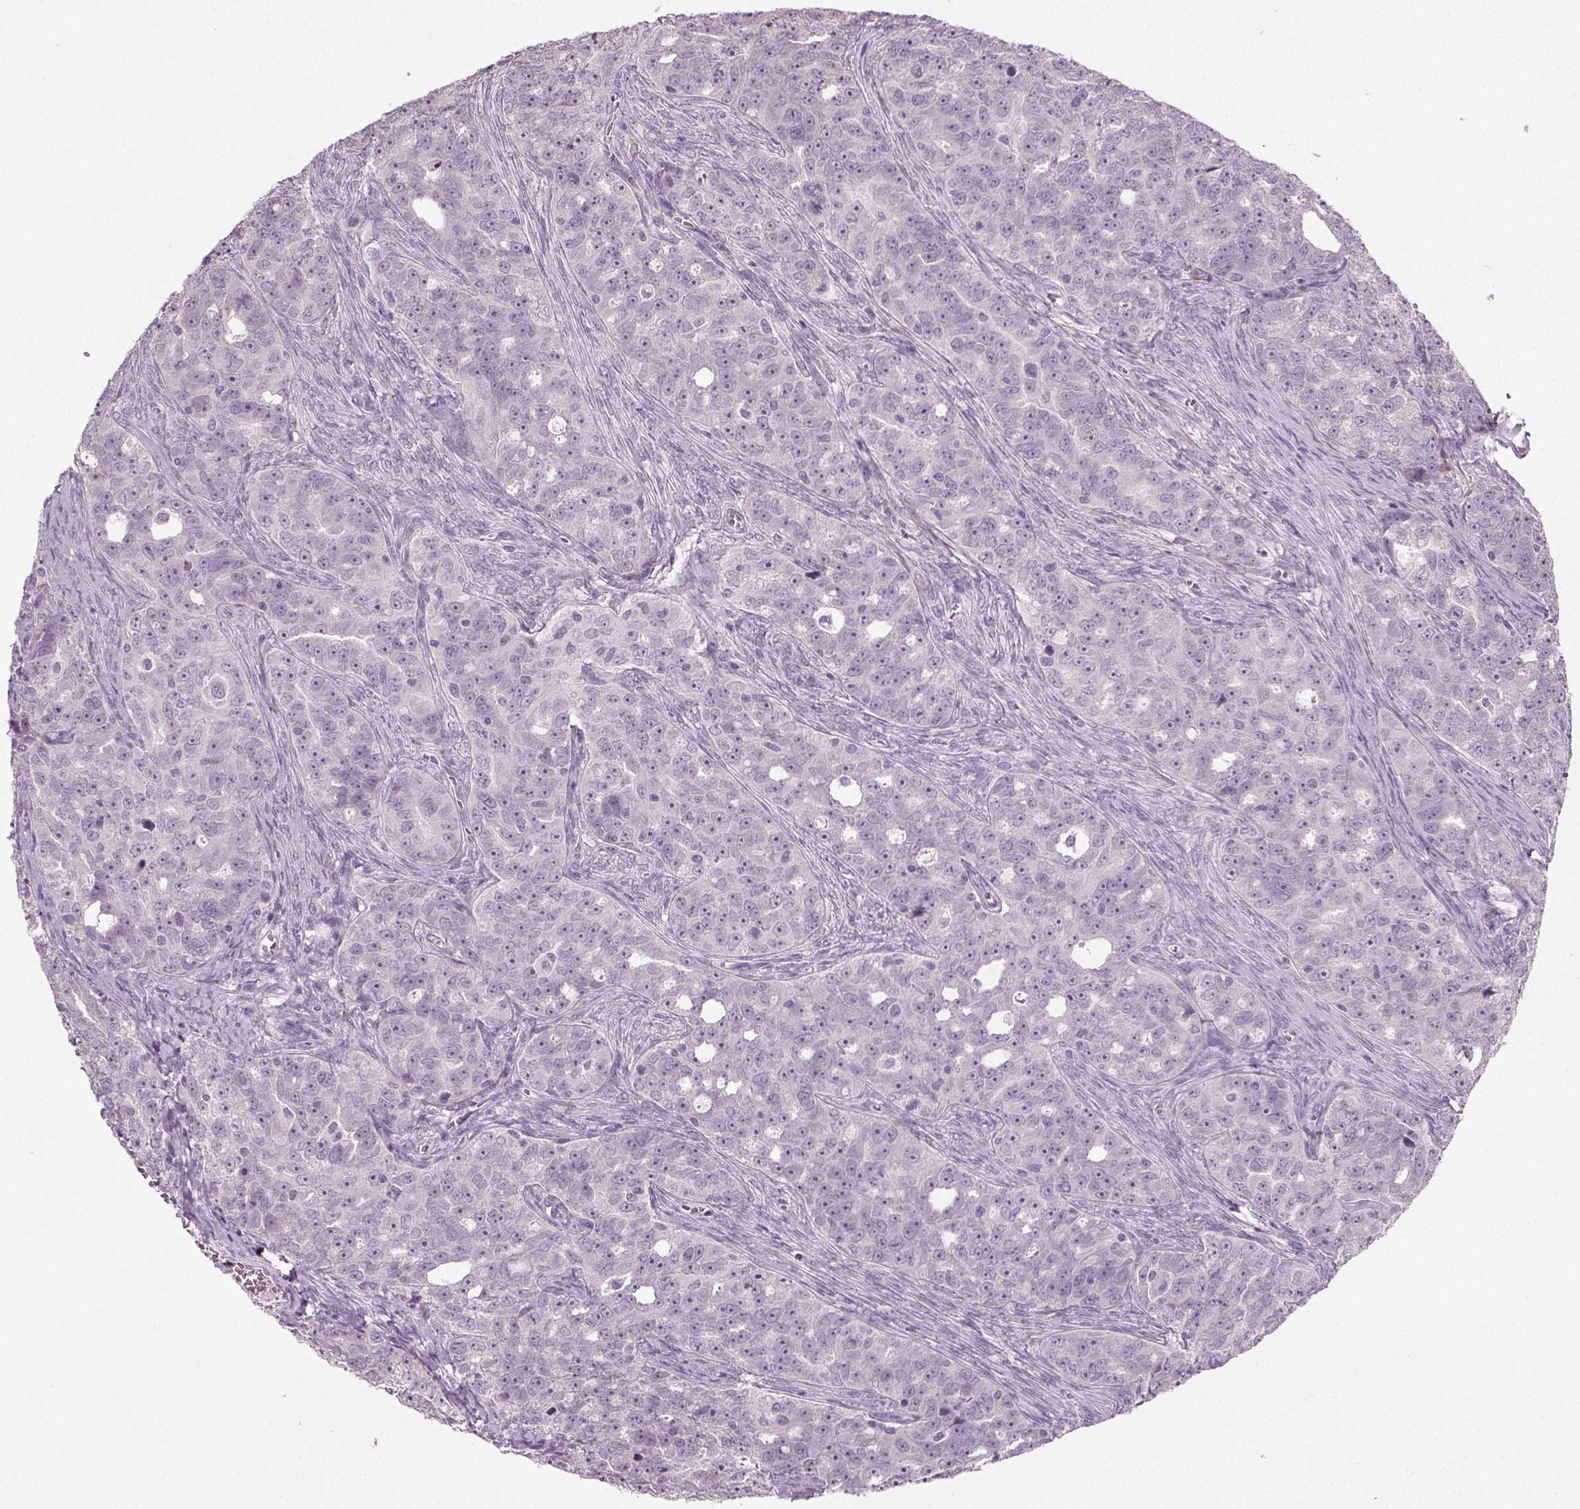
{"staining": {"intensity": "negative", "quantity": "none", "location": "none"}, "tissue": "ovarian cancer", "cell_type": "Tumor cells", "image_type": "cancer", "snomed": [{"axis": "morphology", "description": "Cystadenocarcinoma, serous, NOS"}, {"axis": "topography", "description": "Ovary"}], "caption": "This is an immunohistochemistry micrograph of ovarian serous cystadenocarcinoma. There is no positivity in tumor cells.", "gene": "SYNGAP1", "patient": {"sex": "female", "age": 51}}